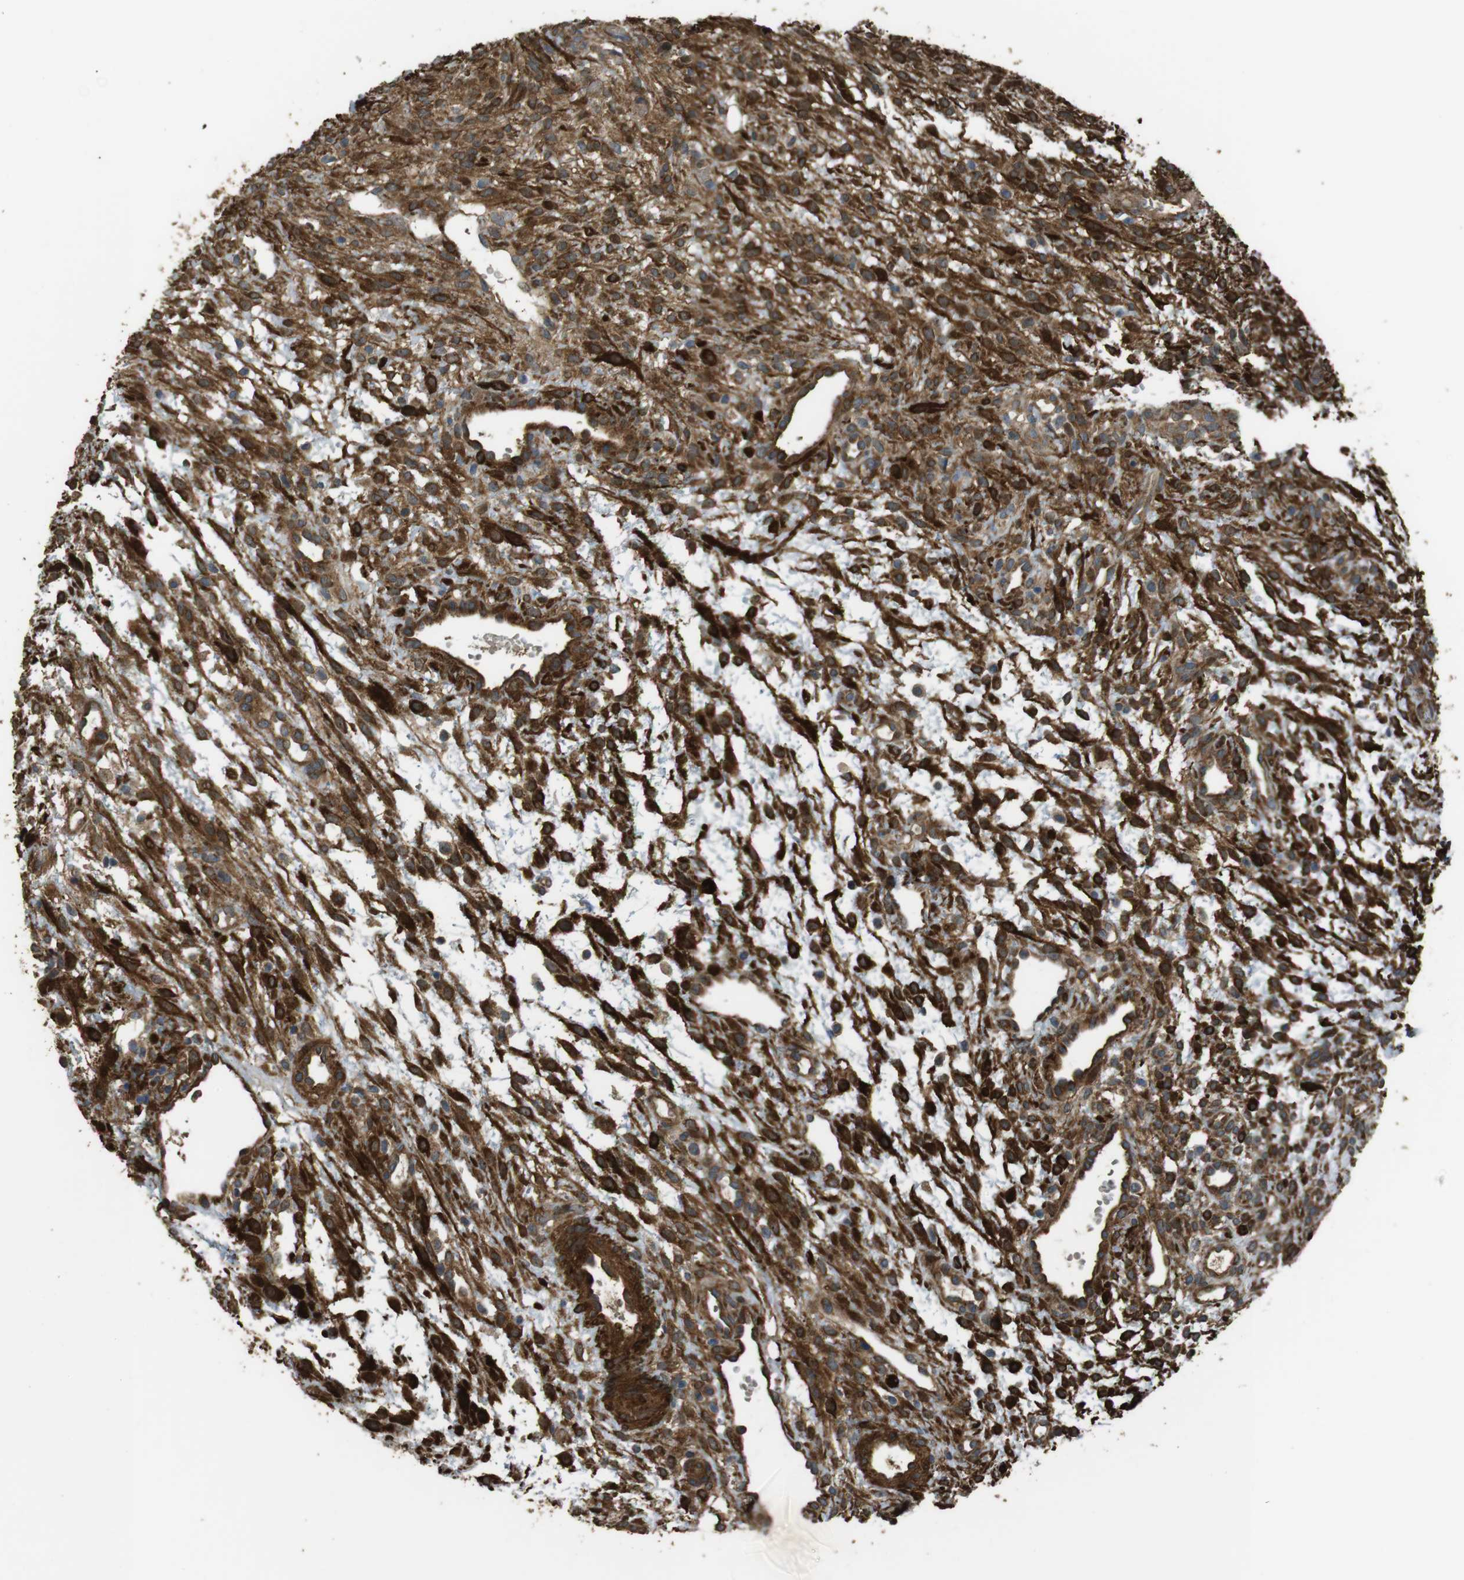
{"staining": {"intensity": "strong", "quantity": "25%-75%", "location": "cytoplasmic/membranous"}, "tissue": "ovary", "cell_type": "Ovarian stroma cells", "image_type": "normal", "snomed": [{"axis": "morphology", "description": "Normal tissue, NOS"}, {"axis": "morphology", "description": "Cyst, NOS"}, {"axis": "topography", "description": "Ovary"}], "caption": "A brown stain shows strong cytoplasmic/membranous positivity of a protein in ovarian stroma cells of unremarkable ovary. Using DAB (3,3'-diaminobenzidine) (brown) and hematoxylin (blue) stains, captured at high magnification using brightfield microscopy.", "gene": "MSRB3", "patient": {"sex": "female", "age": 18}}